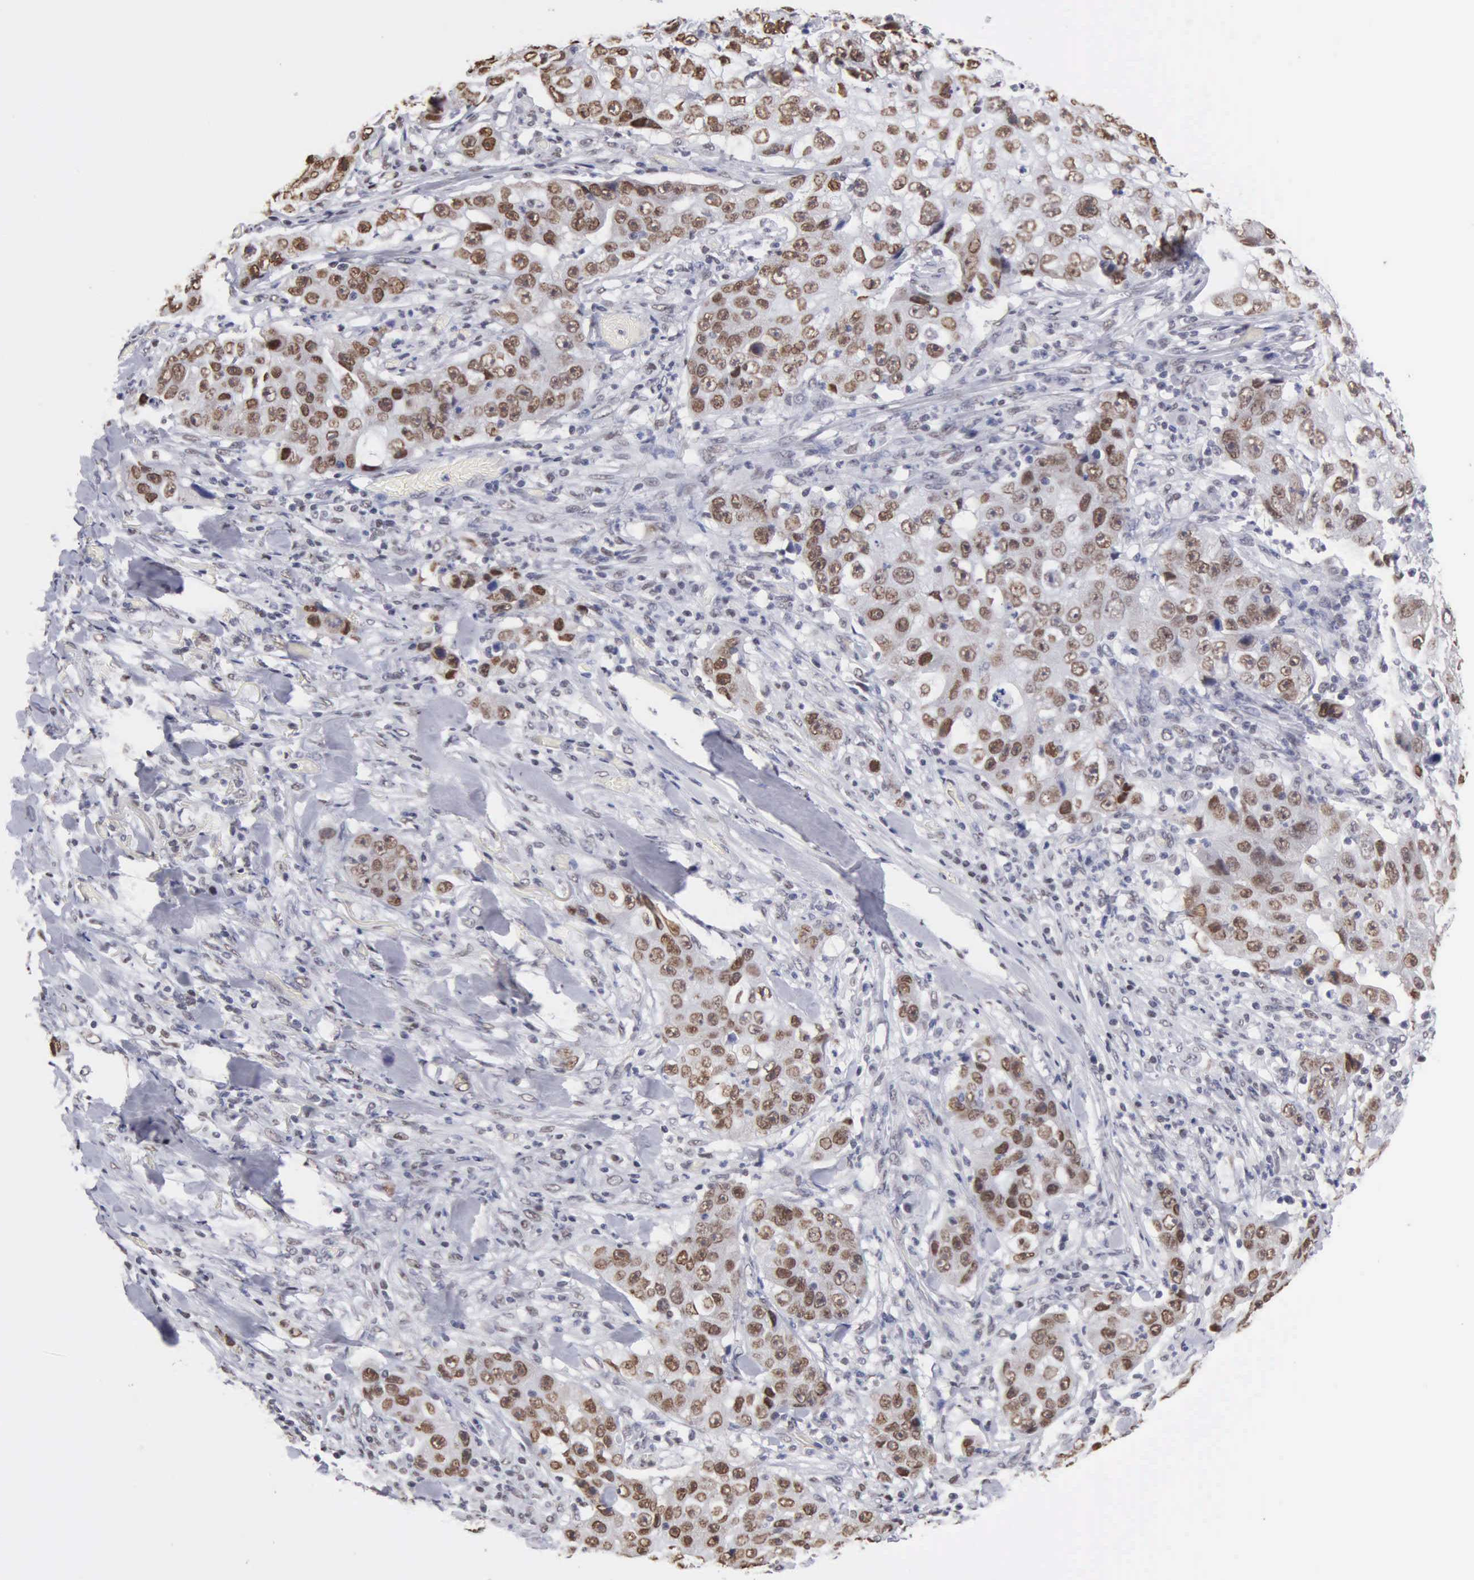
{"staining": {"intensity": "strong", "quantity": ">75%", "location": "nuclear"}, "tissue": "lung cancer", "cell_type": "Tumor cells", "image_type": "cancer", "snomed": [{"axis": "morphology", "description": "Squamous cell carcinoma, NOS"}, {"axis": "topography", "description": "Lung"}], "caption": "A brown stain highlights strong nuclear staining of a protein in lung cancer (squamous cell carcinoma) tumor cells.", "gene": "CCNG1", "patient": {"sex": "male", "age": 64}}